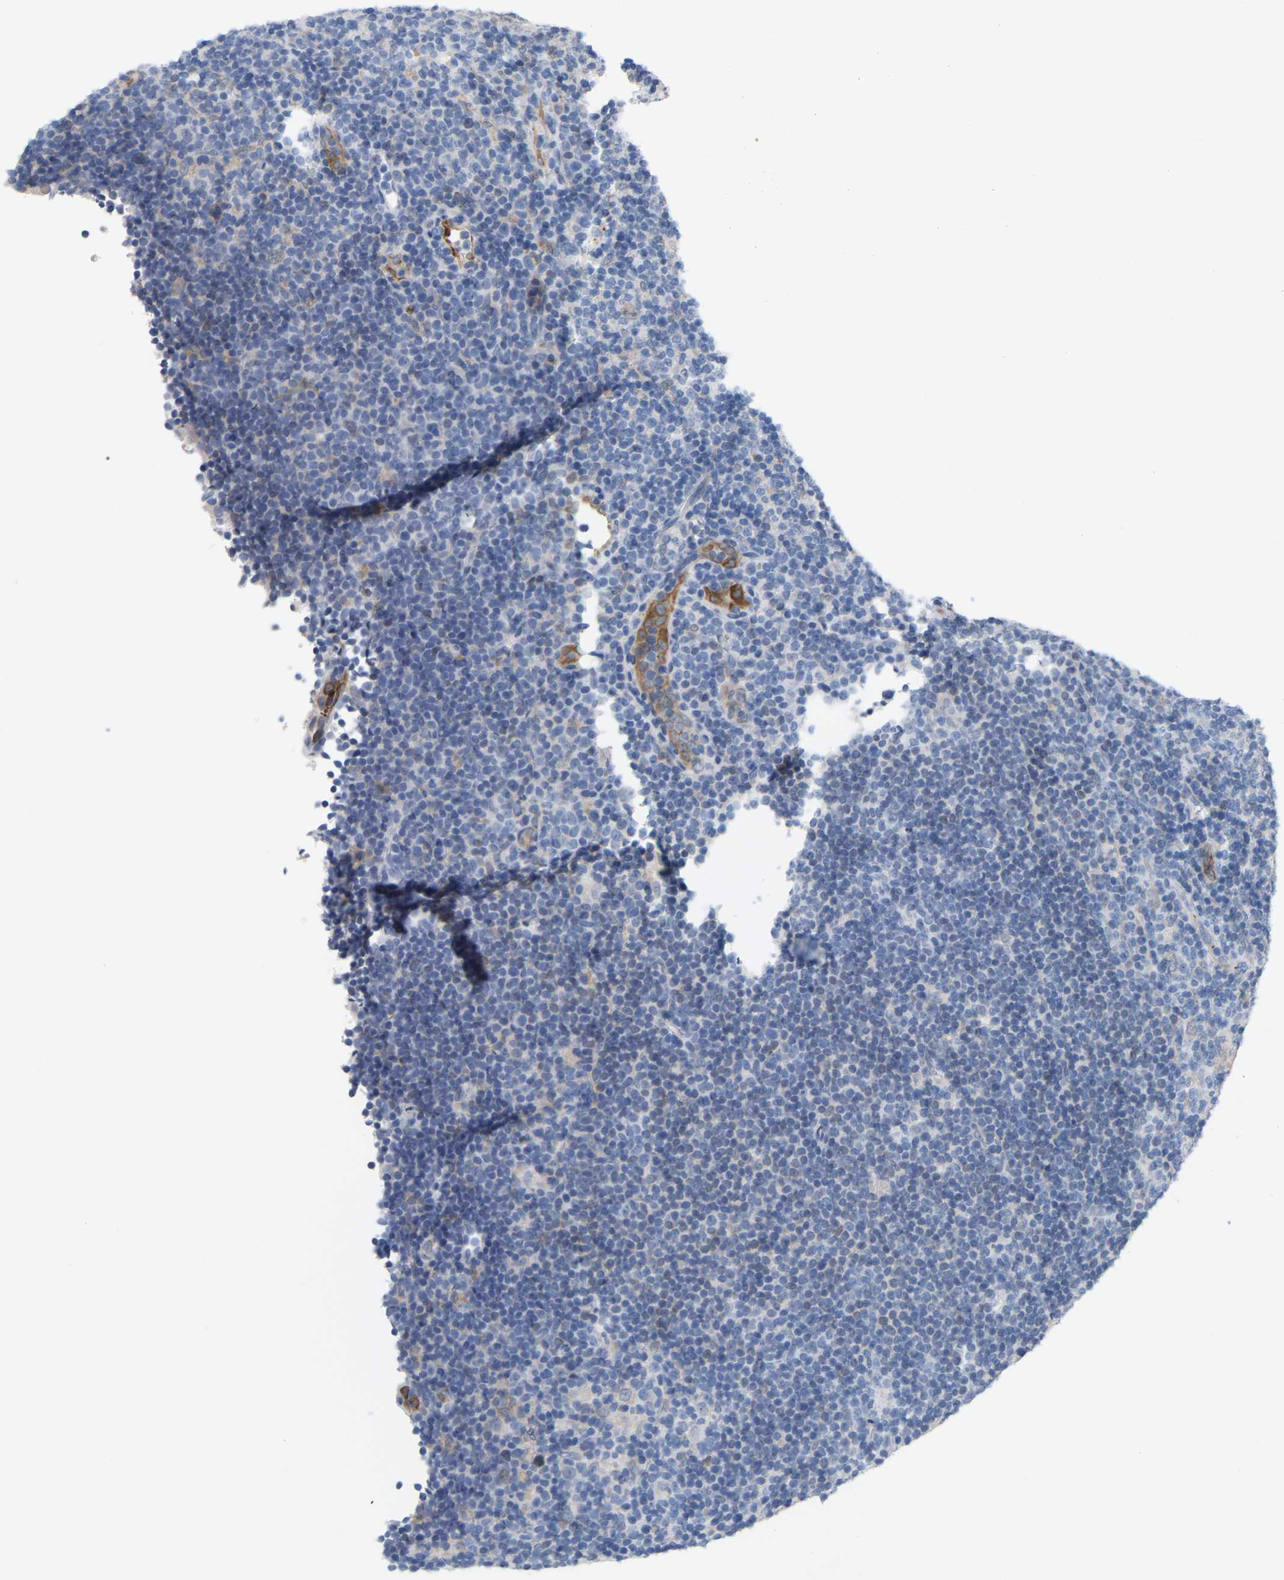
{"staining": {"intensity": "negative", "quantity": "none", "location": "none"}, "tissue": "lymphoma", "cell_type": "Tumor cells", "image_type": "cancer", "snomed": [{"axis": "morphology", "description": "Hodgkin's disease, NOS"}, {"axis": "topography", "description": "Lymph node"}], "caption": "Immunohistochemistry of lymphoma shows no staining in tumor cells.", "gene": "PTGS1", "patient": {"sex": "female", "age": 57}}